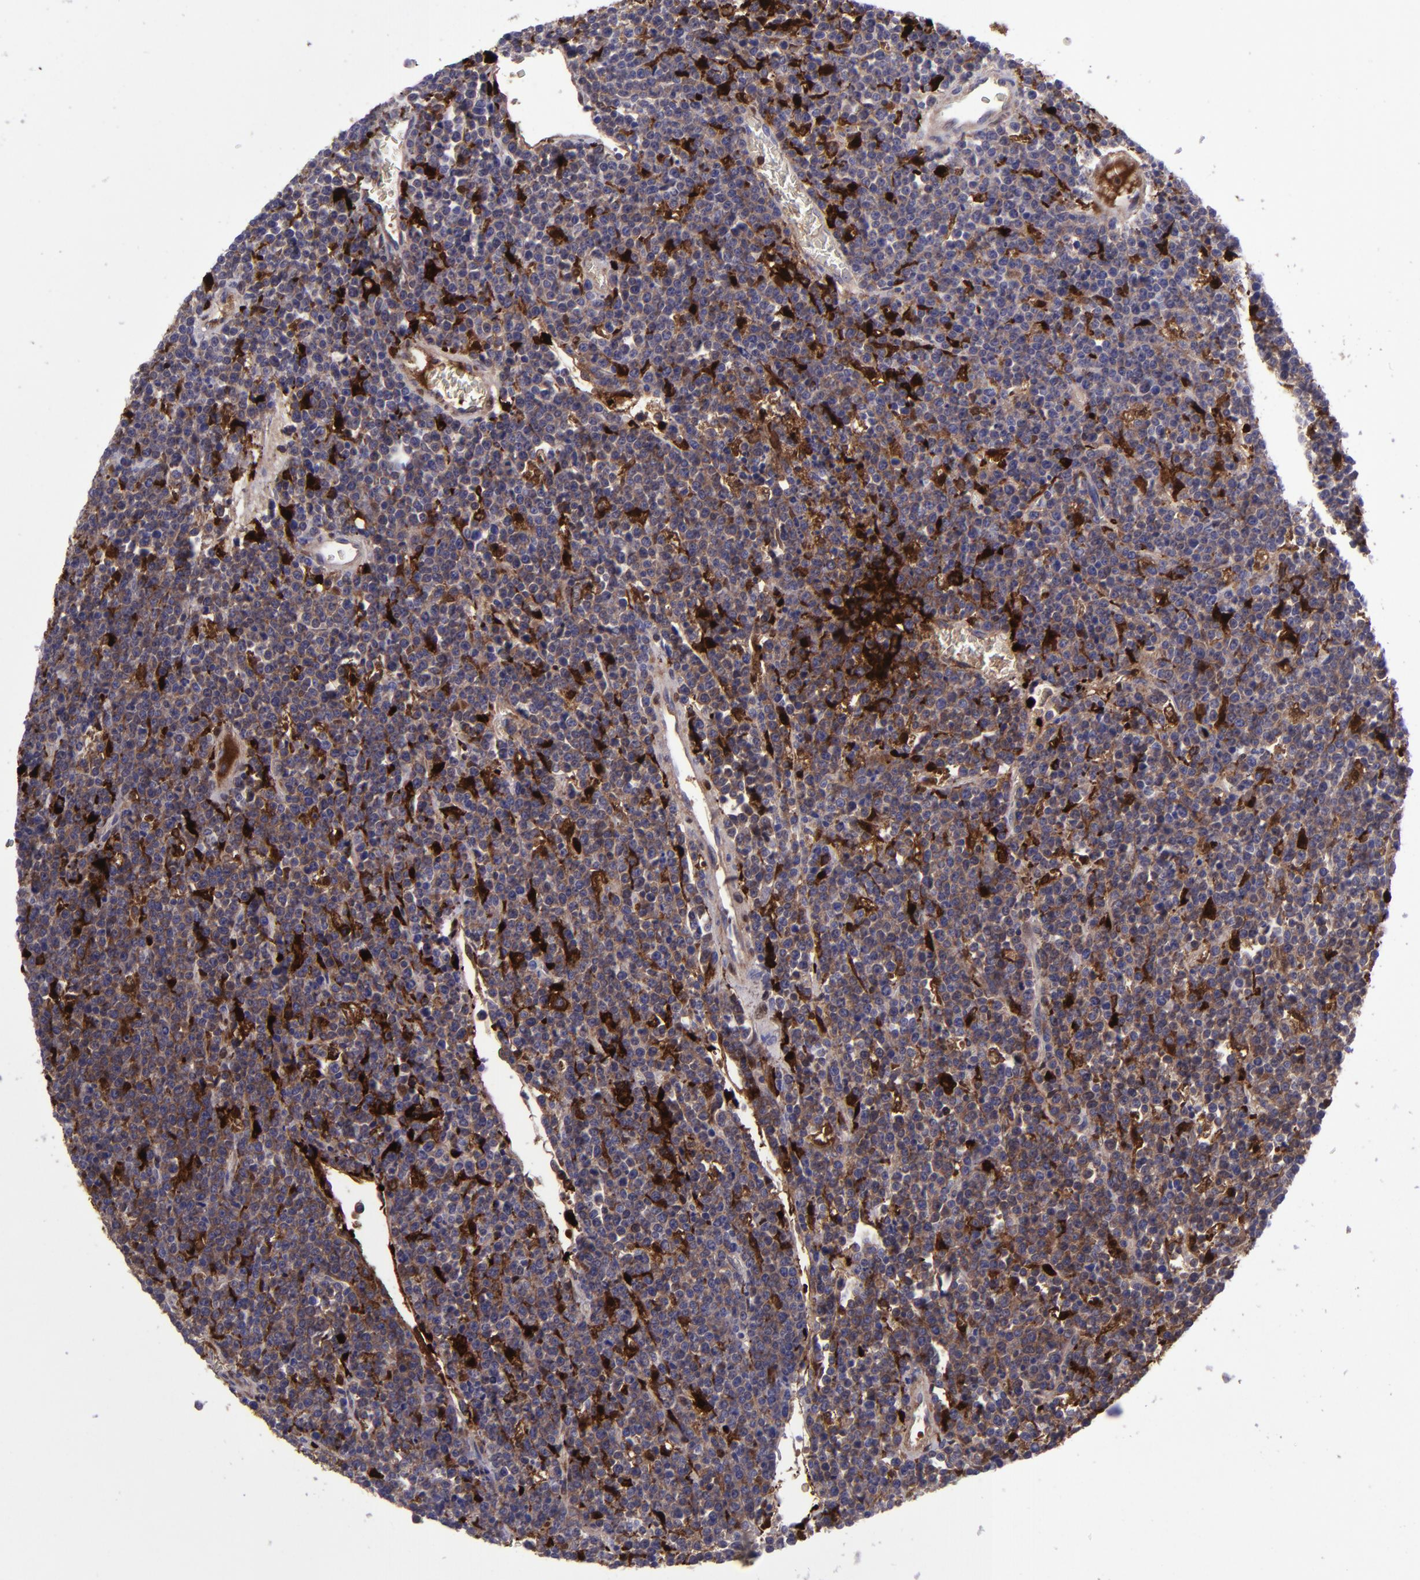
{"staining": {"intensity": "strong", "quantity": ">75%", "location": "cytoplasmic/membranous,nuclear"}, "tissue": "lymphoma", "cell_type": "Tumor cells", "image_type": "cancer", "snomed": [{"axis": "morphology", "description": "Malignant lymphoma, non-Hodgkin's type, High grade"}, {"axis": "topography", "description": "Ovary"}], "caption": "About >75% of tumor cells in lymphoma show strong cytoplasmic/membranous and nuclear protein expression as visualized by brown immunohistochemical staining.", "gene": "TYMP", "patient": {"sex": "female", "age": 56}}